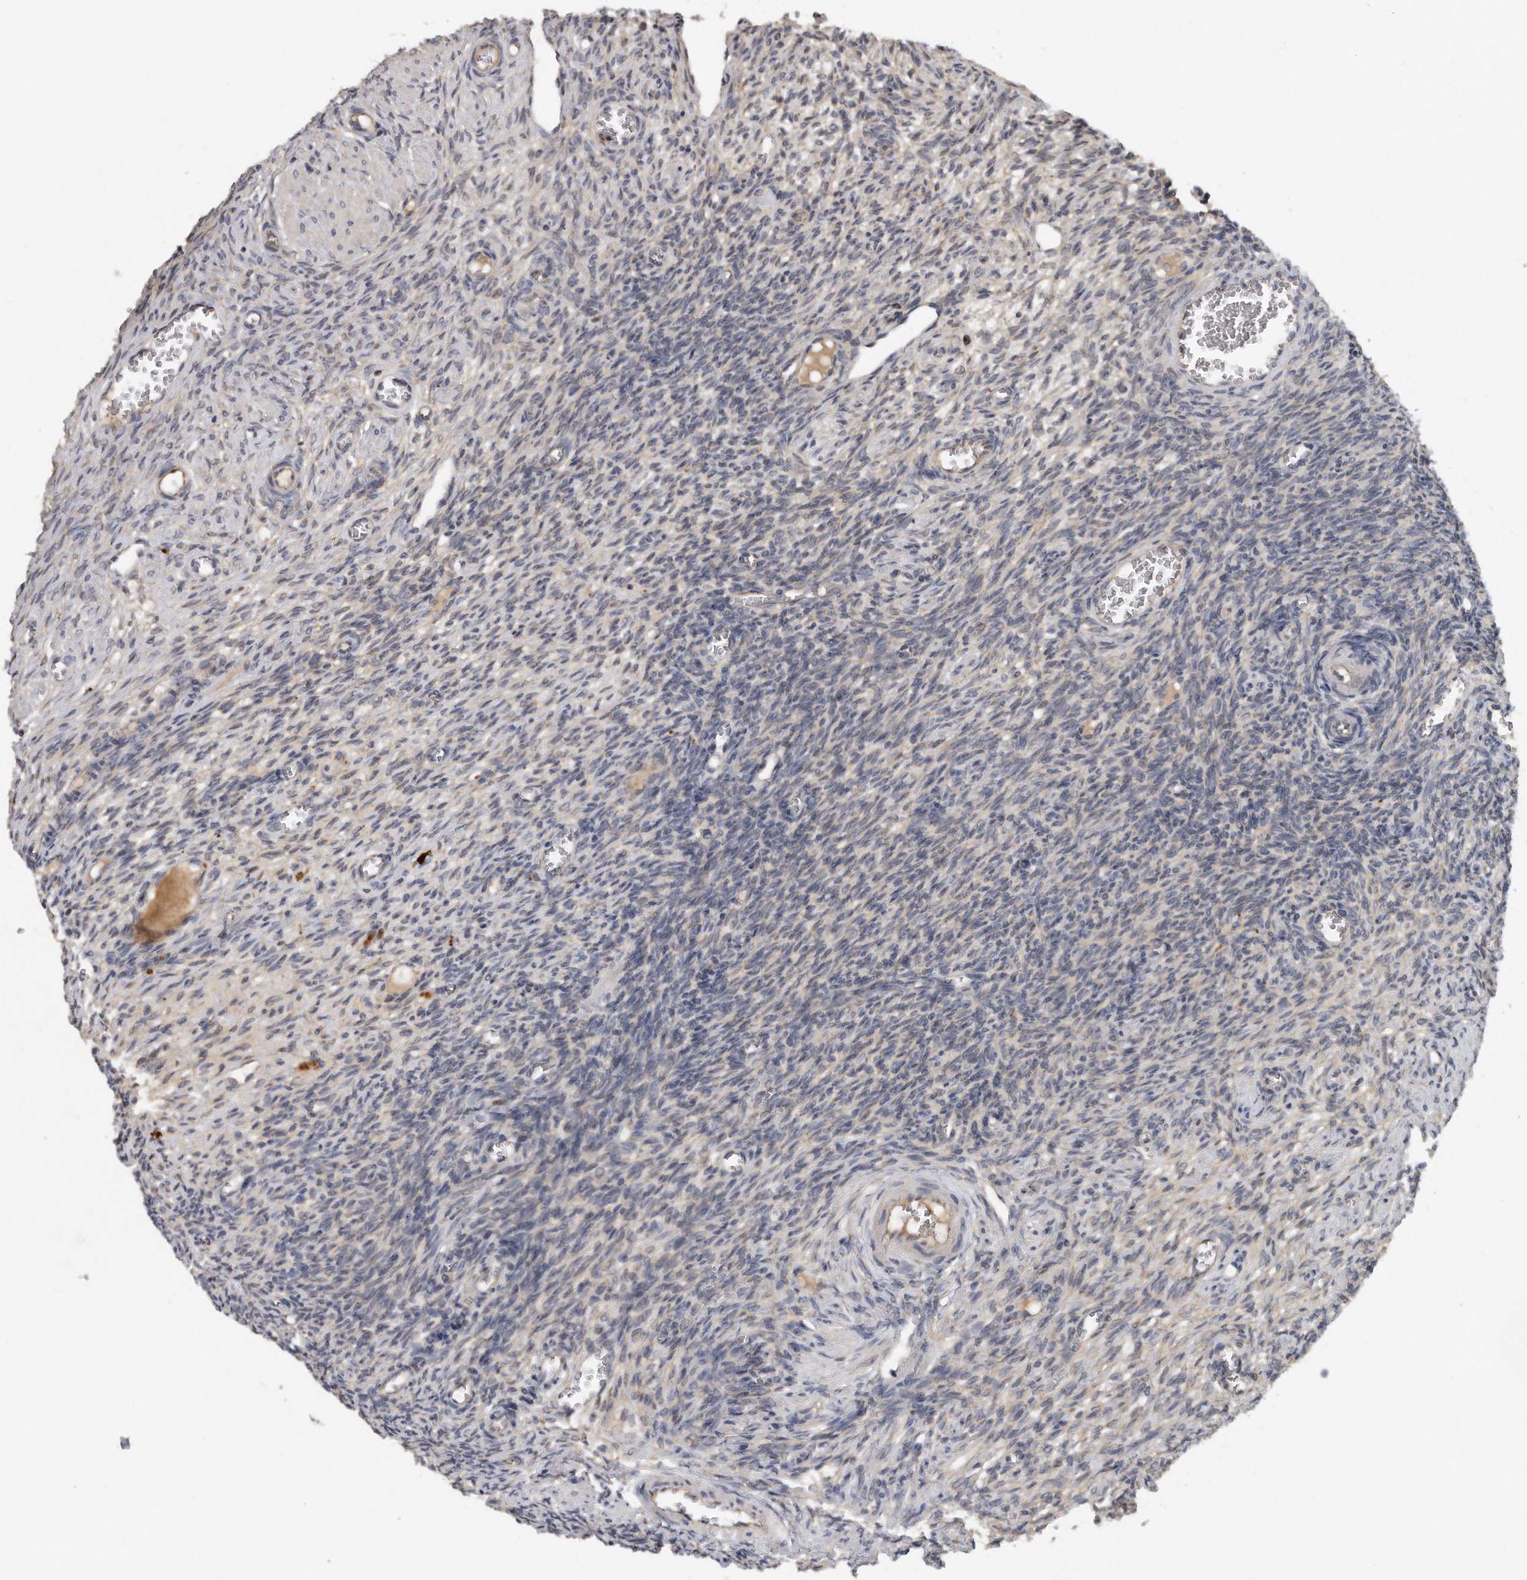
{"staining": {"intensity": "weak", "quantity": "<25%", "location": "cytoplasmic/membranous"}, "tissue": "ovary", "cell_type": "Ovarian stroma cells", "image_type": "normal", "snomed": [{"axis": "morphology", "description": "Normal tissue, NOS"}, {"axis": "topography", "description": "Ovary"}], "caption": "This histopathology image is of benign ovary stained with immunohistochemistry to label a protein in brown with the nuclei are counter-stained blue. There is no staining in ovarian stroma cells.", "gene": "TRAPPC14", "patient": {"sex": "female", "age": 27}}